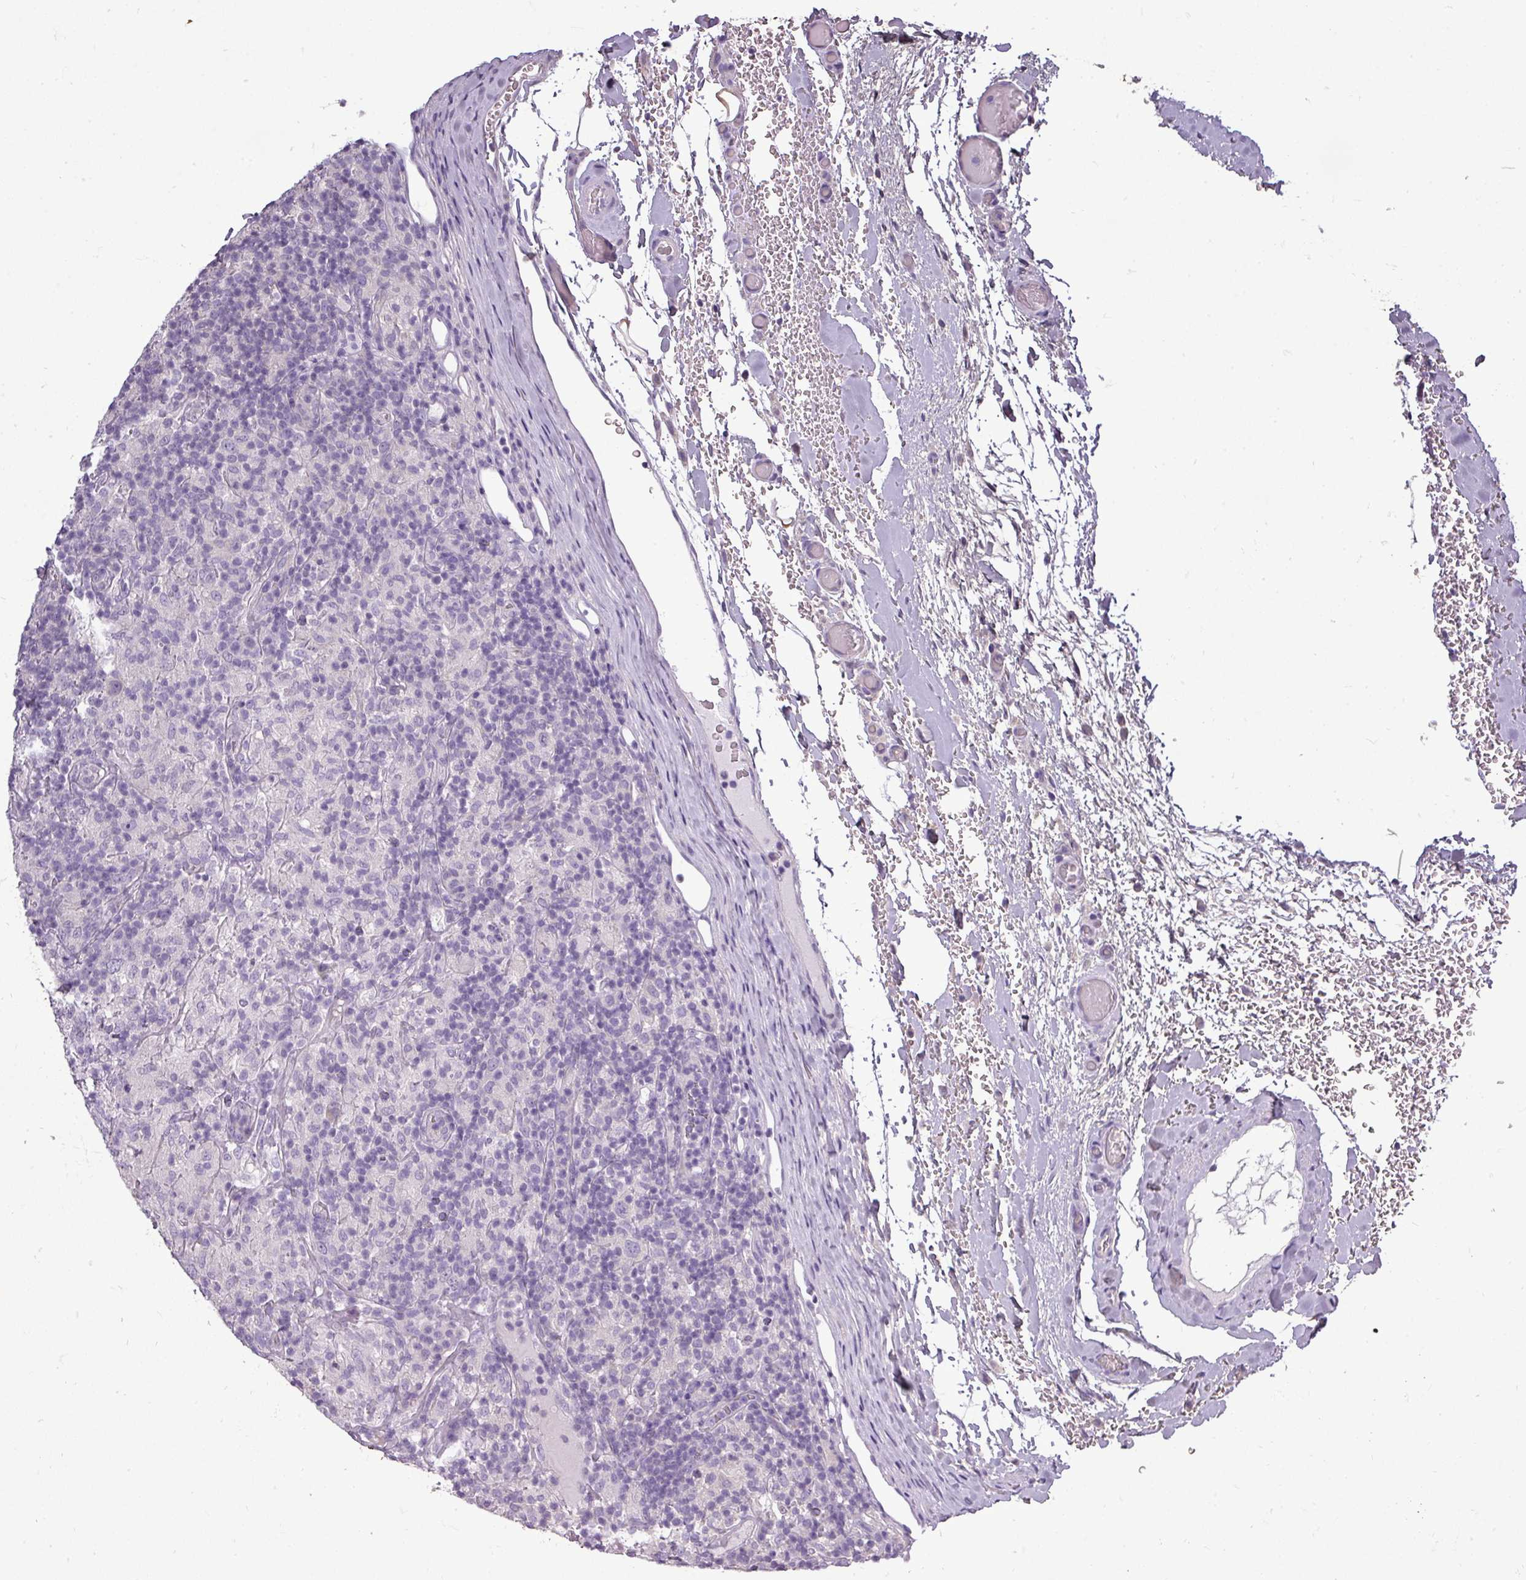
{"staining": {"intensity": "negative", "quantity": "none", "location": "none"}, "tissue": "lymphoma", "cell_type": "Tumor cells", "image_type": "cancer", "snomed": [{"axis": "morphology", "description": "Hodgkin's disease, NOS"}, {"axis": "topography", "description": "Lymph node"}], "caption": "Protein analysis of lymphoma displays no significant expression in tumor cells.", "gene": "DNAAF9", "patient": {"sex": "male", "age": 70}}